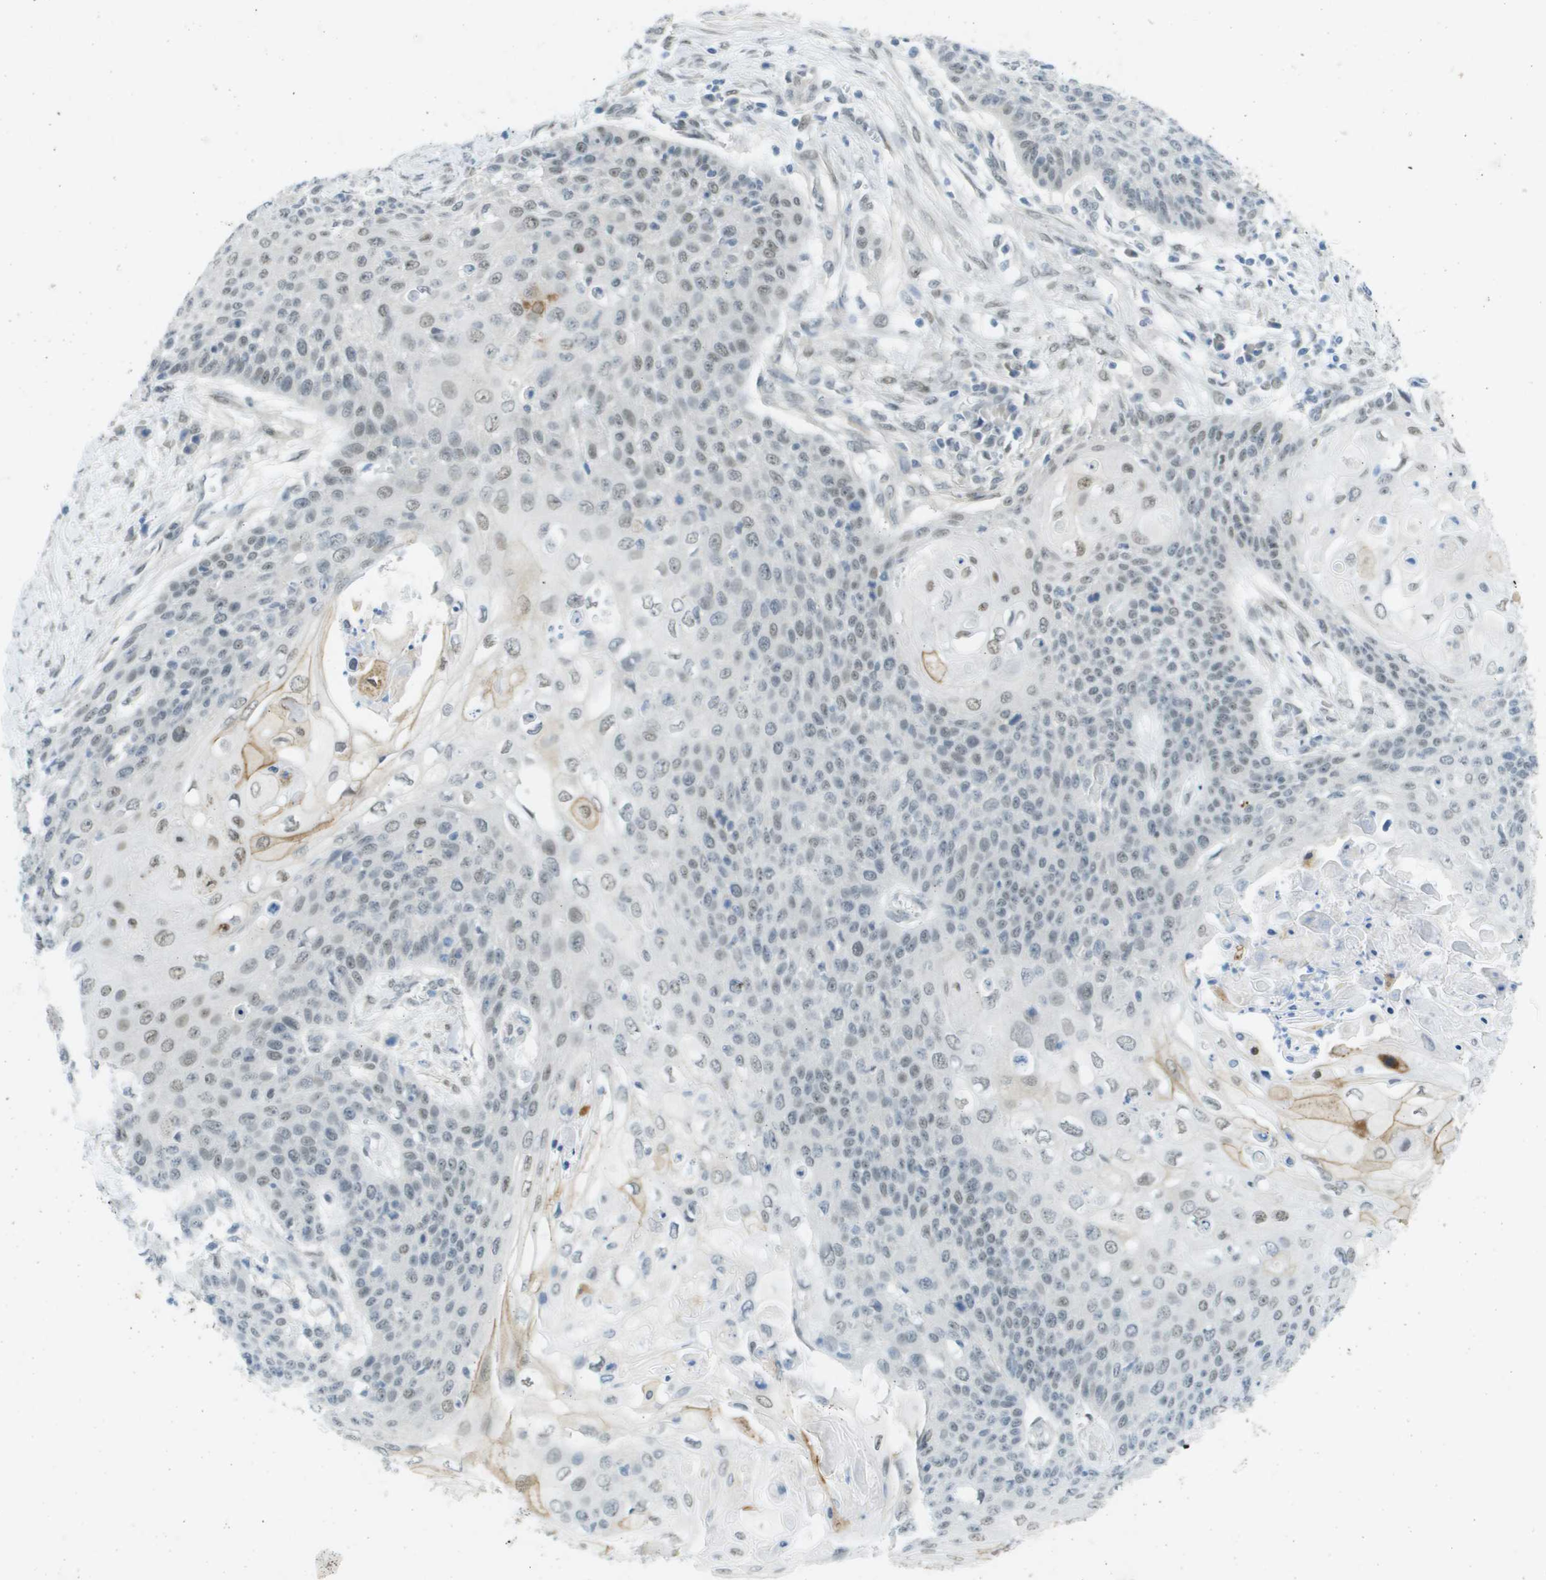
{"staining": {"intensity": "weak", "quantity": "<25%", "location": "nuclear"}, "tissue": "cervical cancer", "cell_type": "Tumor cells", "image_type": "cancer", "snomed": [{"axis": "morphology", "description": "Squamous cell carcinoma, NOS"}, {"axis": "topography", "description": "Cervix"}], "caption": "A photomicrograph of human cervical cancer (squamous cell carcinoma) is negative for staining in tumor cells.", "gene": "ARID1B", "patient": {"sex": "female", "age": 39}}